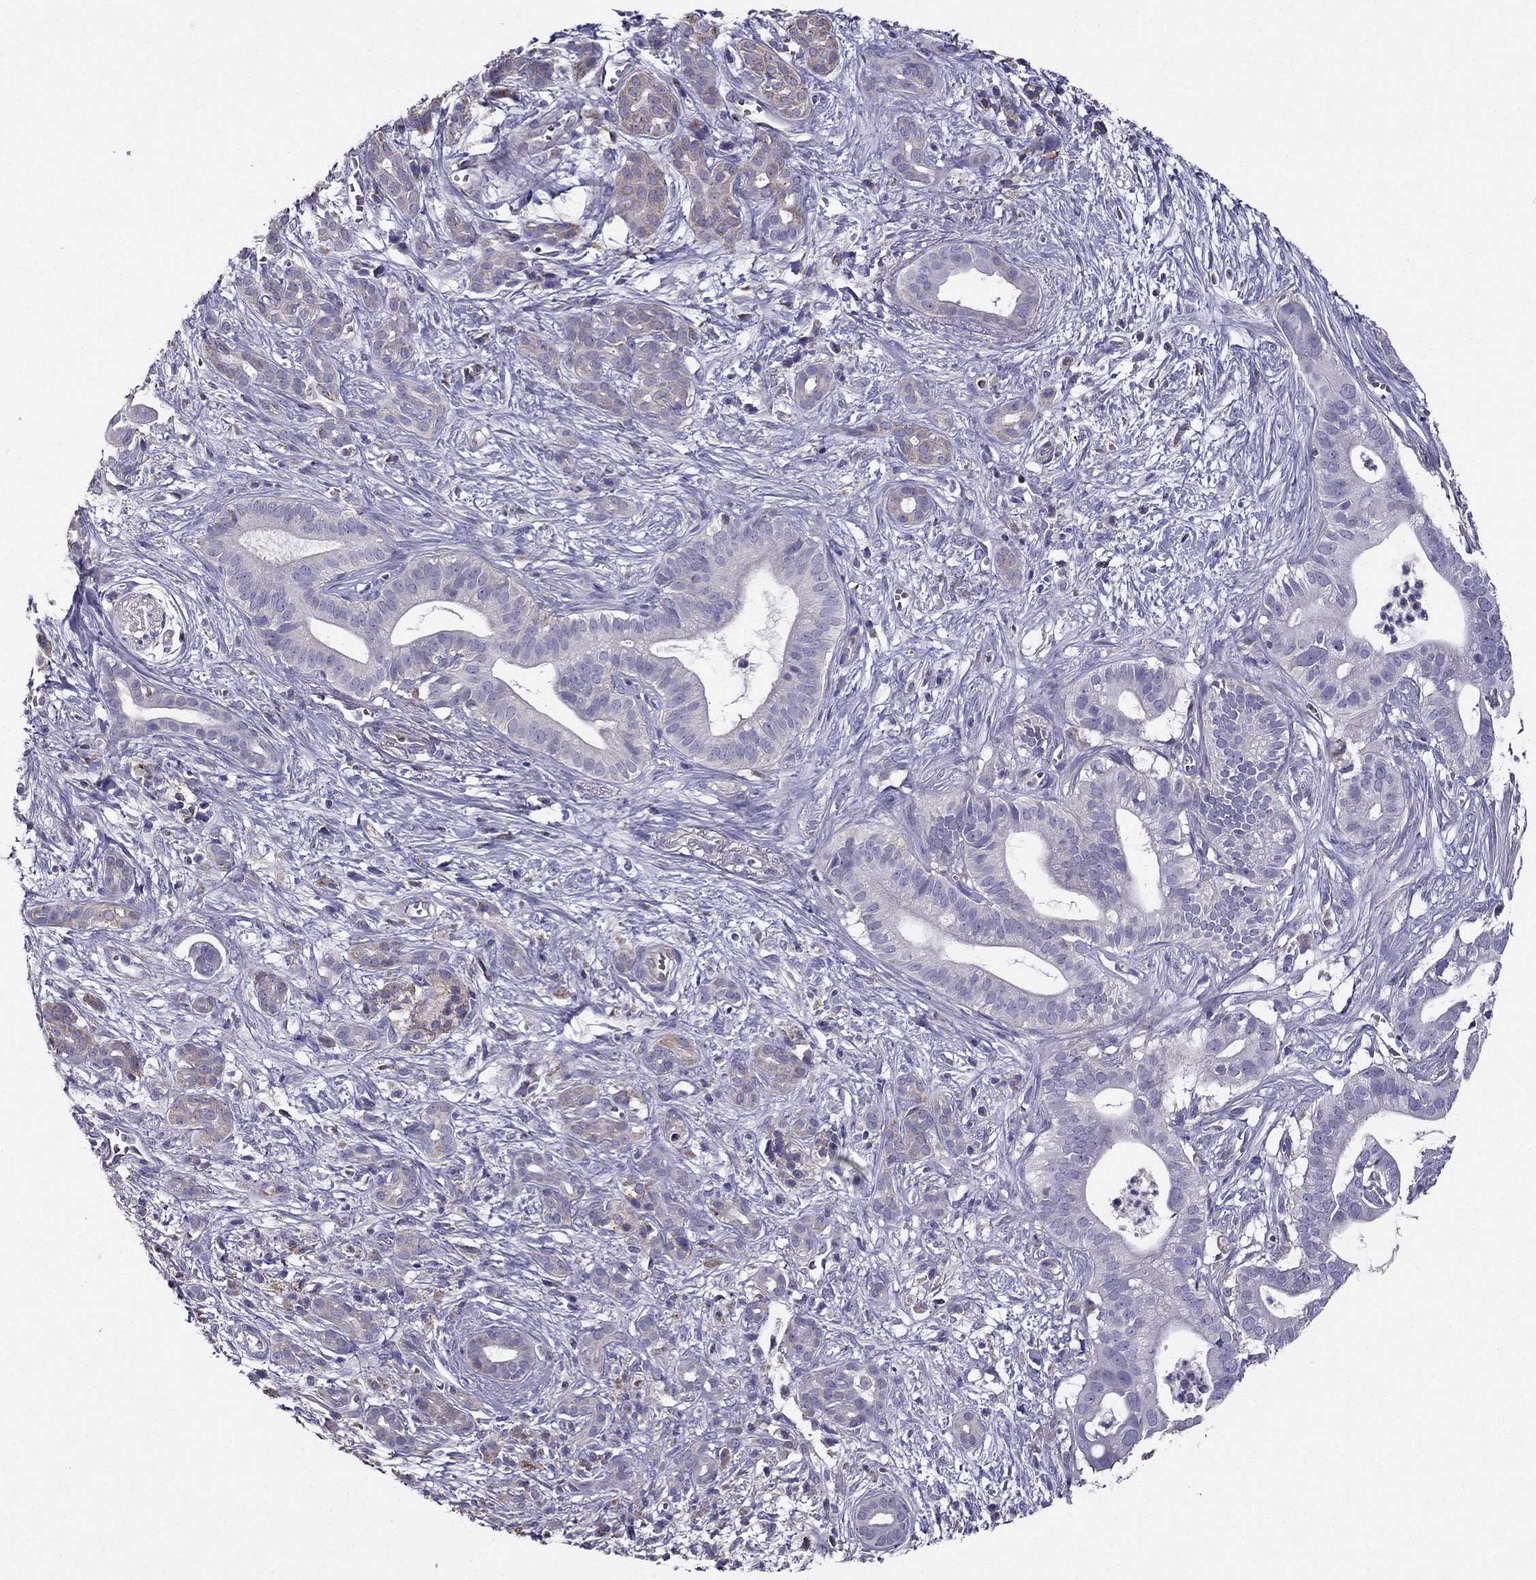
{"staining": {"intensity": "weak", "quantity": "<25%", "location": "cytoplasmic/membranous"}, "tissue": "pancreatic cancer", "cell_type": "Tumor cells", "image_type": "cancer", "snomed": [{"axis": "morphology", "description": "Adenocarcinoma, NOS"}, {"axis": "topography", "description": "Pancreas"}], "caption": "High power microscopy histopathology image of an immunohistochemistry (IHC) micrograph of pancreatic cancer, revealing no significant staining in tumor cells.", "gene": "AAK1", "patient": {"sex": "male", "age": 61}}